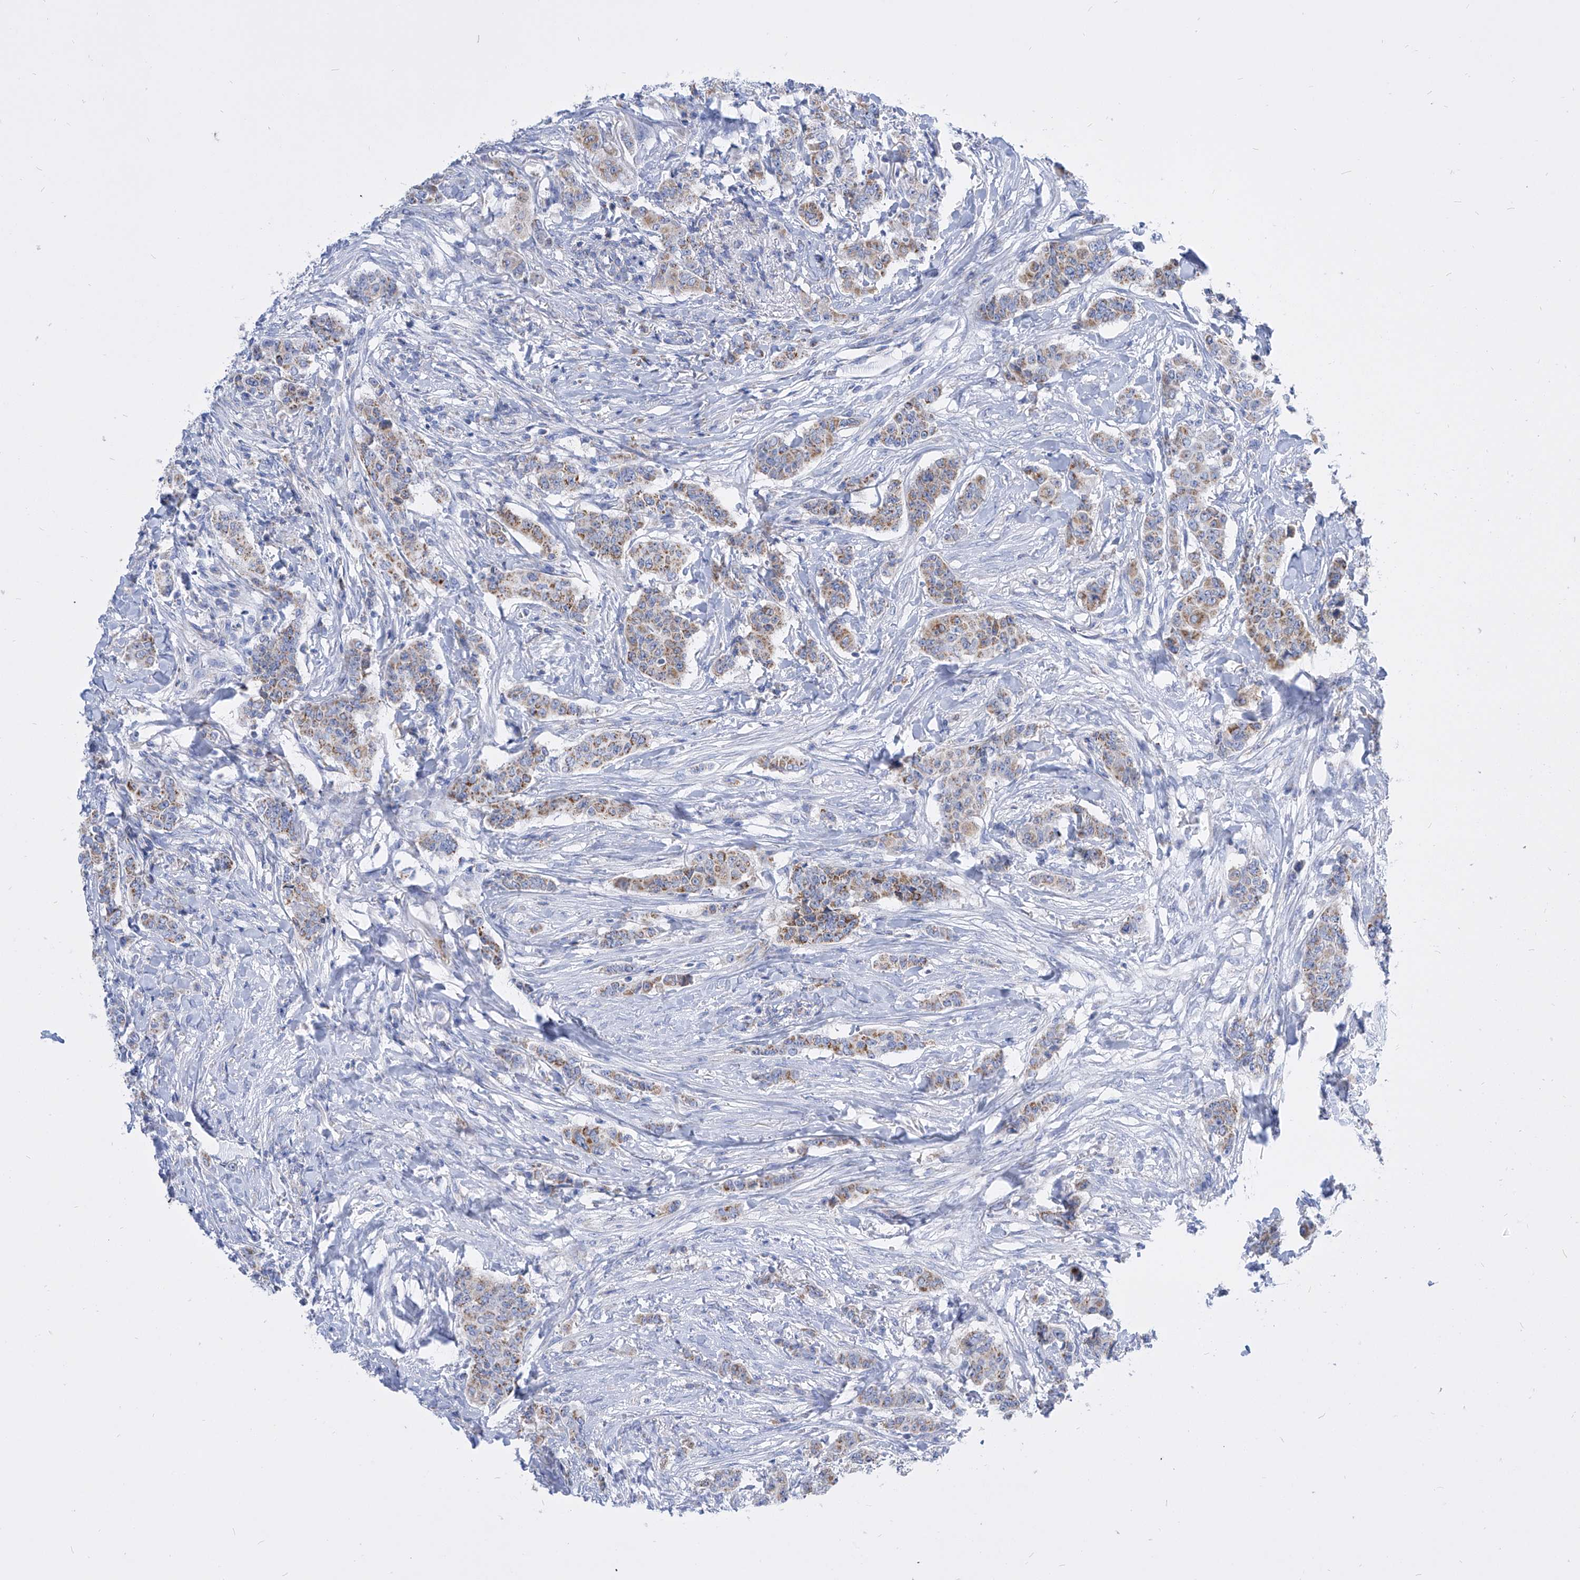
{"staining": {"intensity": "weak", "quantity": ">75%", "location": "cytoplasmic/membranous"}, "tissue": "breast cancer", "cell_type": "Tumor cells", "image_type": "cancer", "snomed": [{"axis": "morphology", "description": "Duct carcinoma"}, {"axis": "topography", "description": "Breast"}], "caption": "Protein positivity by immunohistochemistry reveals weak cytoplasmic/membranous positivity in approximately >75% of tumor cells in breast cancer.", "gene": "COQ3", "patient": {"sex": "female", "age": 40}}